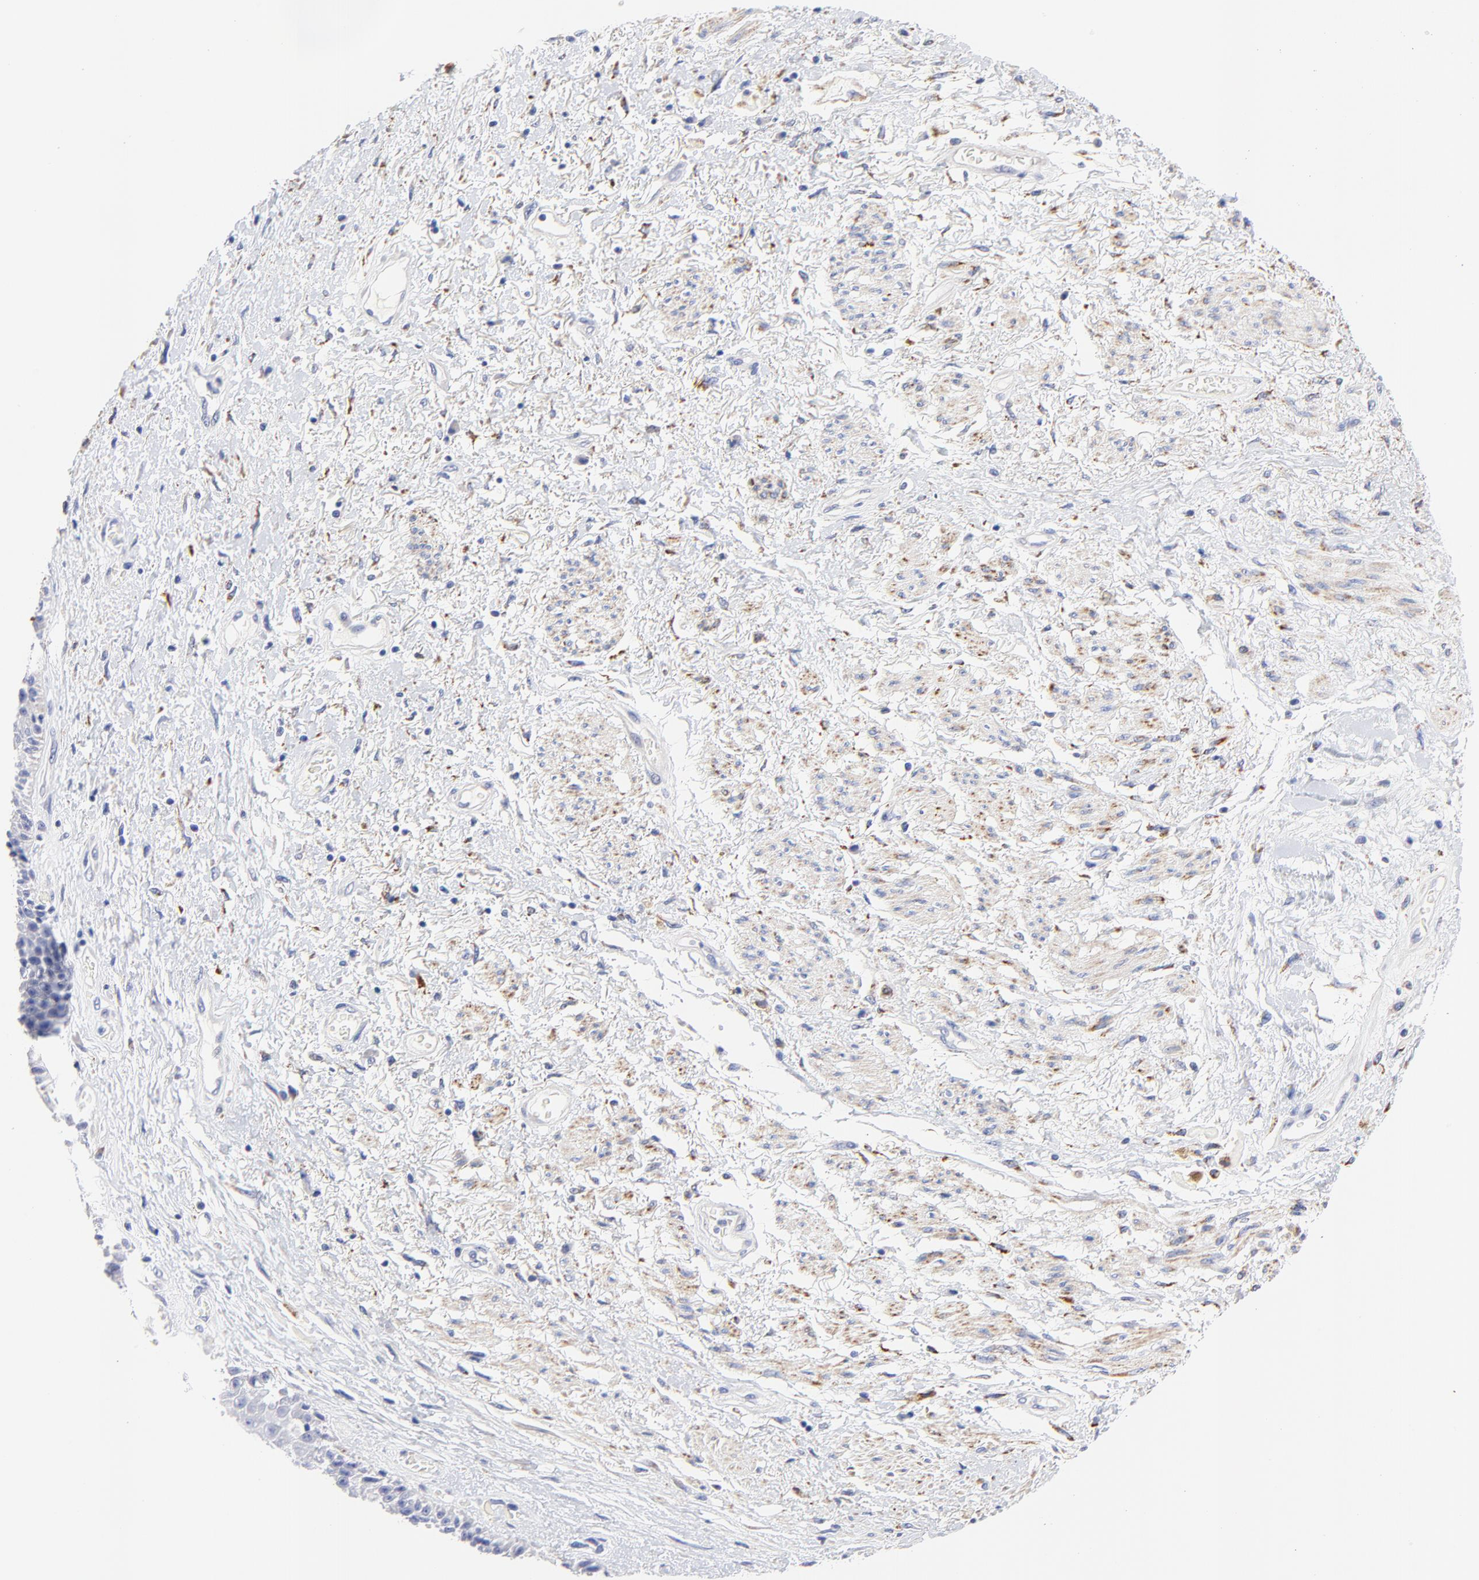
{"staining": {"intensity": "negative", "quantity": "none", "location": "none"}, "tissue": "skin", "cell_type": "Epidermal cells", "image_type": "normal", "snomed": [{"axis": "morphology", "description": "Normal tissue, NOS"}, {"axis": "topography", "description": "Anal"}], "caption": "Immunohistochemistry (IHC) of benign human skin displays no positivity in epidermal cells. (Immunohistochemistry, brightfield microscopy, high magnification).", "gene": "FBXO10", "patient": {"sex": "female", "age": 46}}